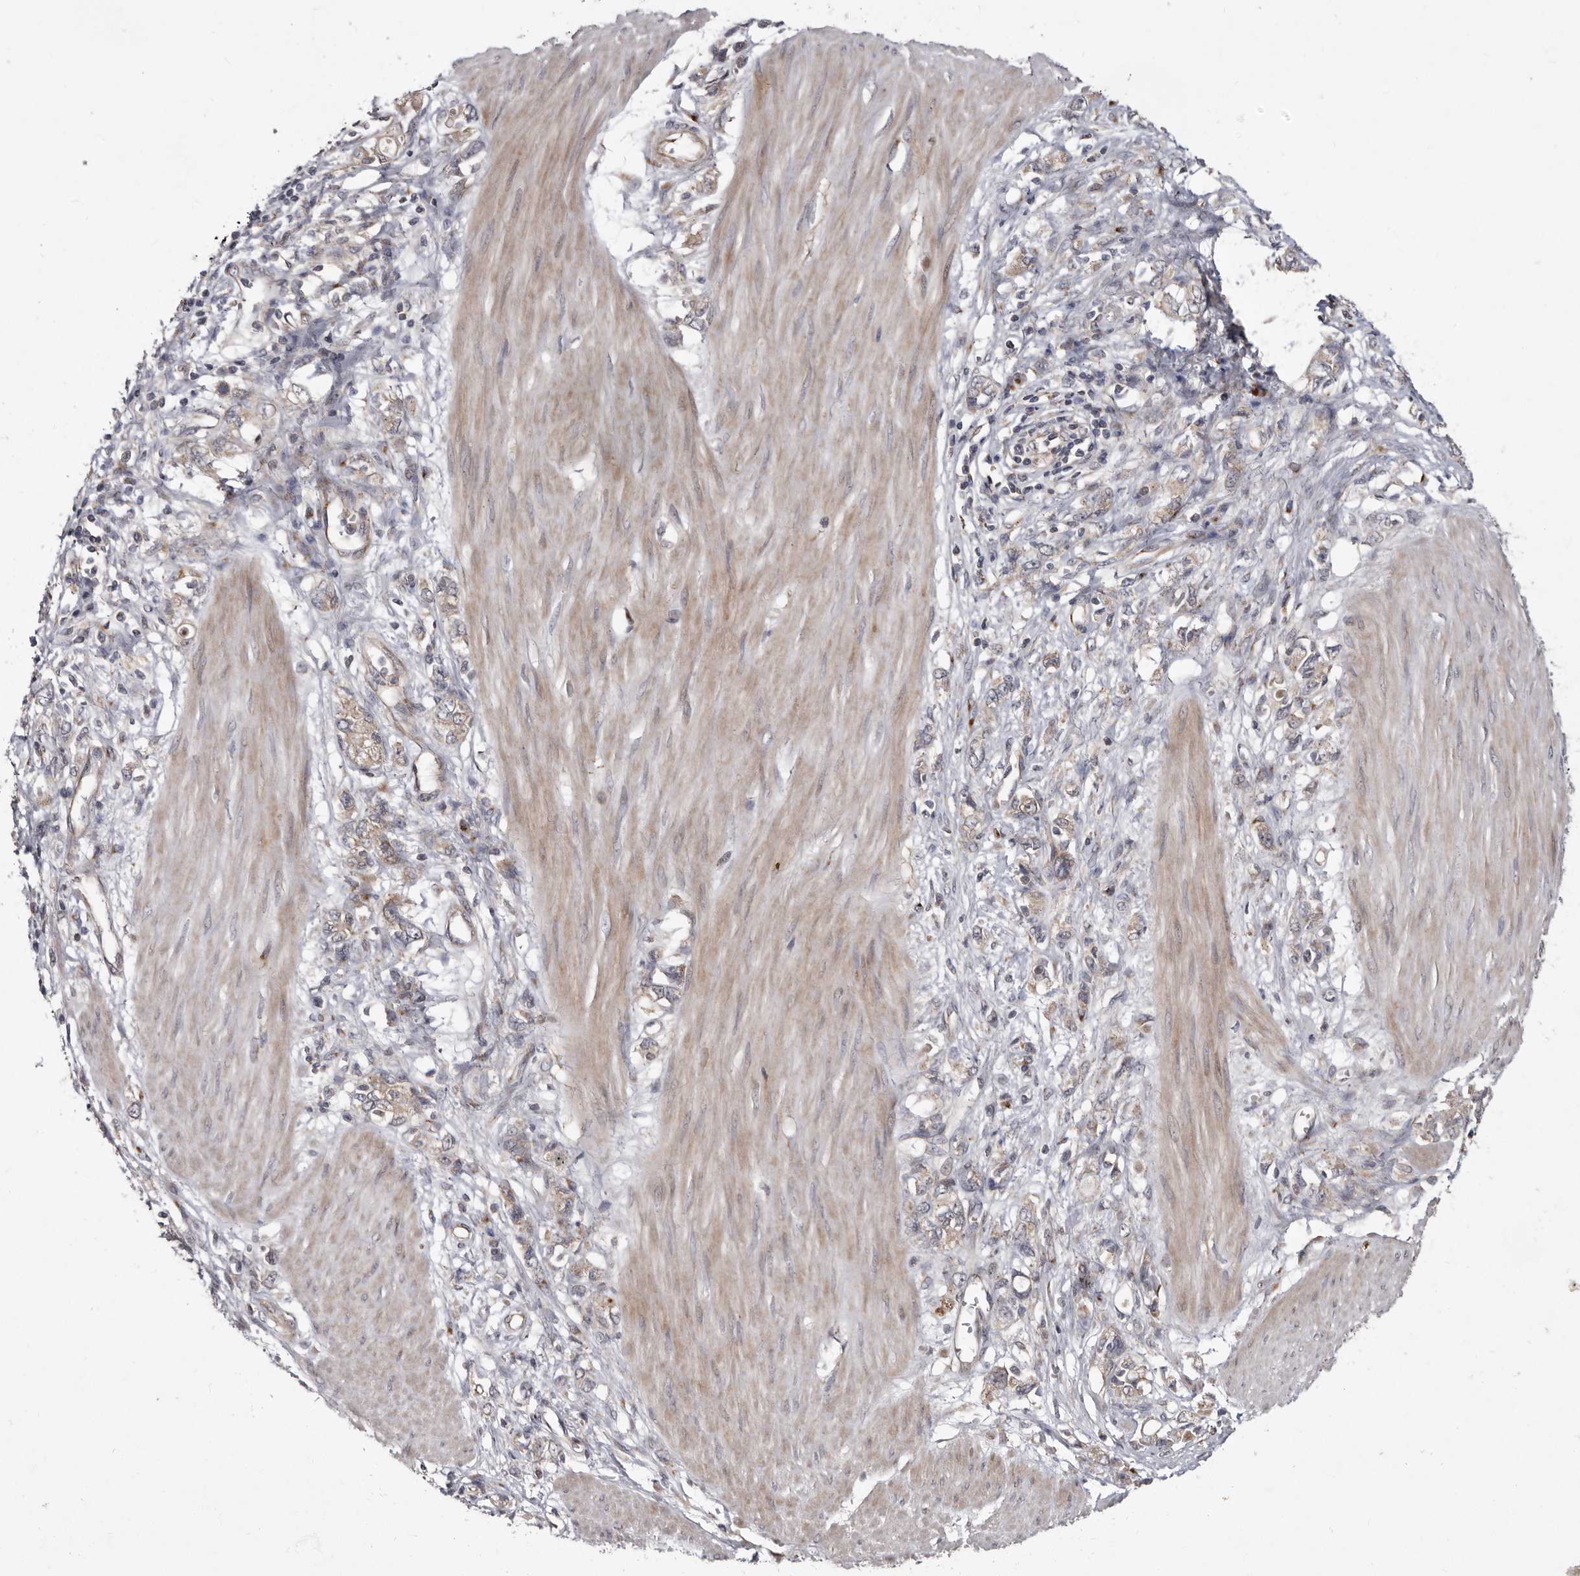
{"staining": {"intensity": "weak", "quantity": "25%-75%", "location": "cytoplasmic/membranous"}, "tissue": "stomach cancer", "cell_type": "Tumor cells", "image_type": "cancer", "snomed": [{"axis": "morphology", "description": "Adenocarcinoma, NOS"}, {"axis": "topography", "description": "Stomach"}], "caption": "Immunohistochemistry (IHC) staining of stomach cancer, which shows low levels of weak cytoplasmic/membranous expression in about 25%-75% of tumor cells indicating weak cytoplasmic/membranous protein expression. The staining was performed using DAB (3,3'-diaminobenzidine) (brown) for protein detection and nuclei were counterstained in hematoxylin (blue).", "gene": "FLAD1", "patient": {"sex": "female", "age": 76}}